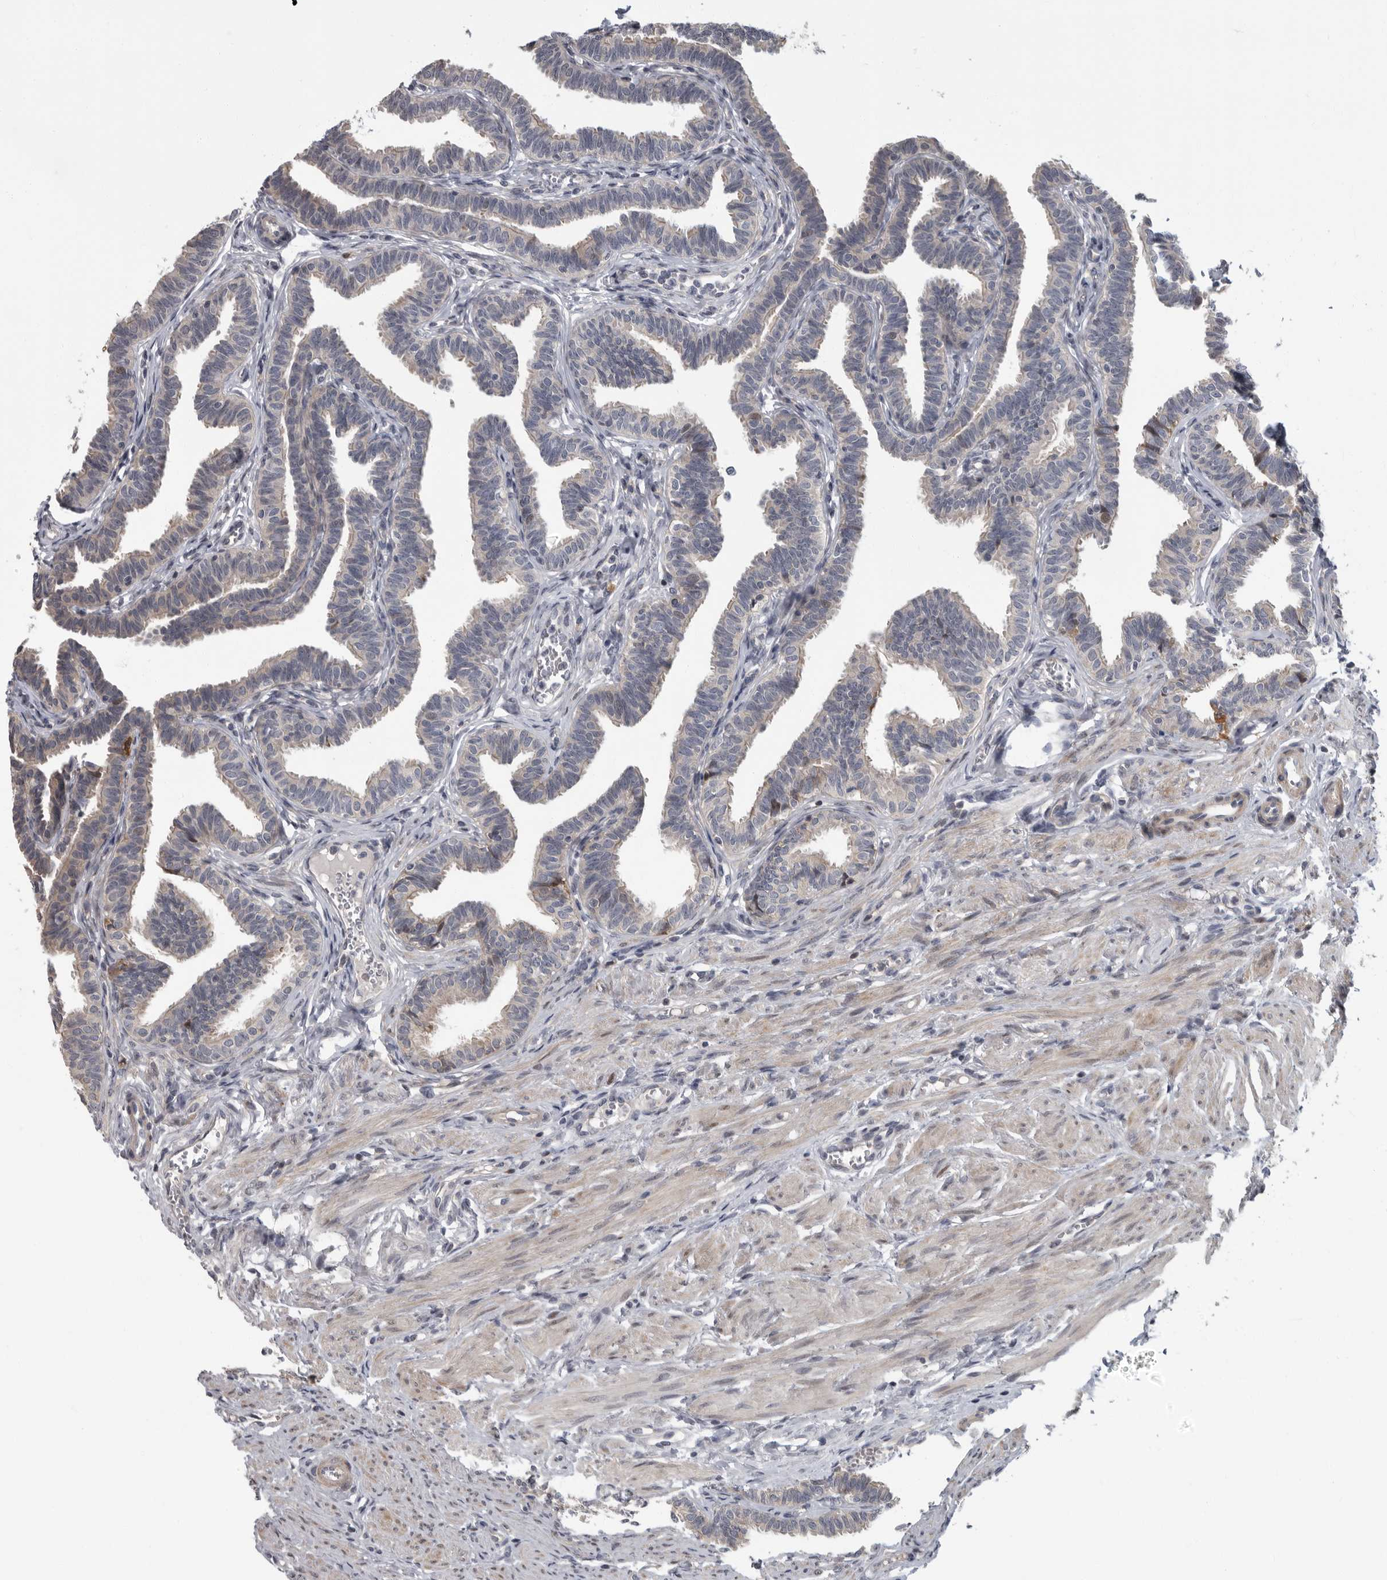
{"staining": {"intensity": "negative", "quantity": "none", "location": "none"}, "tissue": "fallopian tube", "cell_type": "Glandular cells", "image_type": "normal", "snomed": [{"axis": "morphology", "description": "Normal tissue, NOS"}, {"axis": "topography", "description": "Fallopian tube"}, {"axis": "topography", "description": "Ovary"}], "caption": "Micrograph shows no significant protein expression in glandular cells of benign fallopian tube. (DAB (3,3'-diaminobenzidine) IHC visualized using brightfield microscopy, high magnification).", "gene": "PDE7A", "patient": {"sex": "female", "age": 23}}